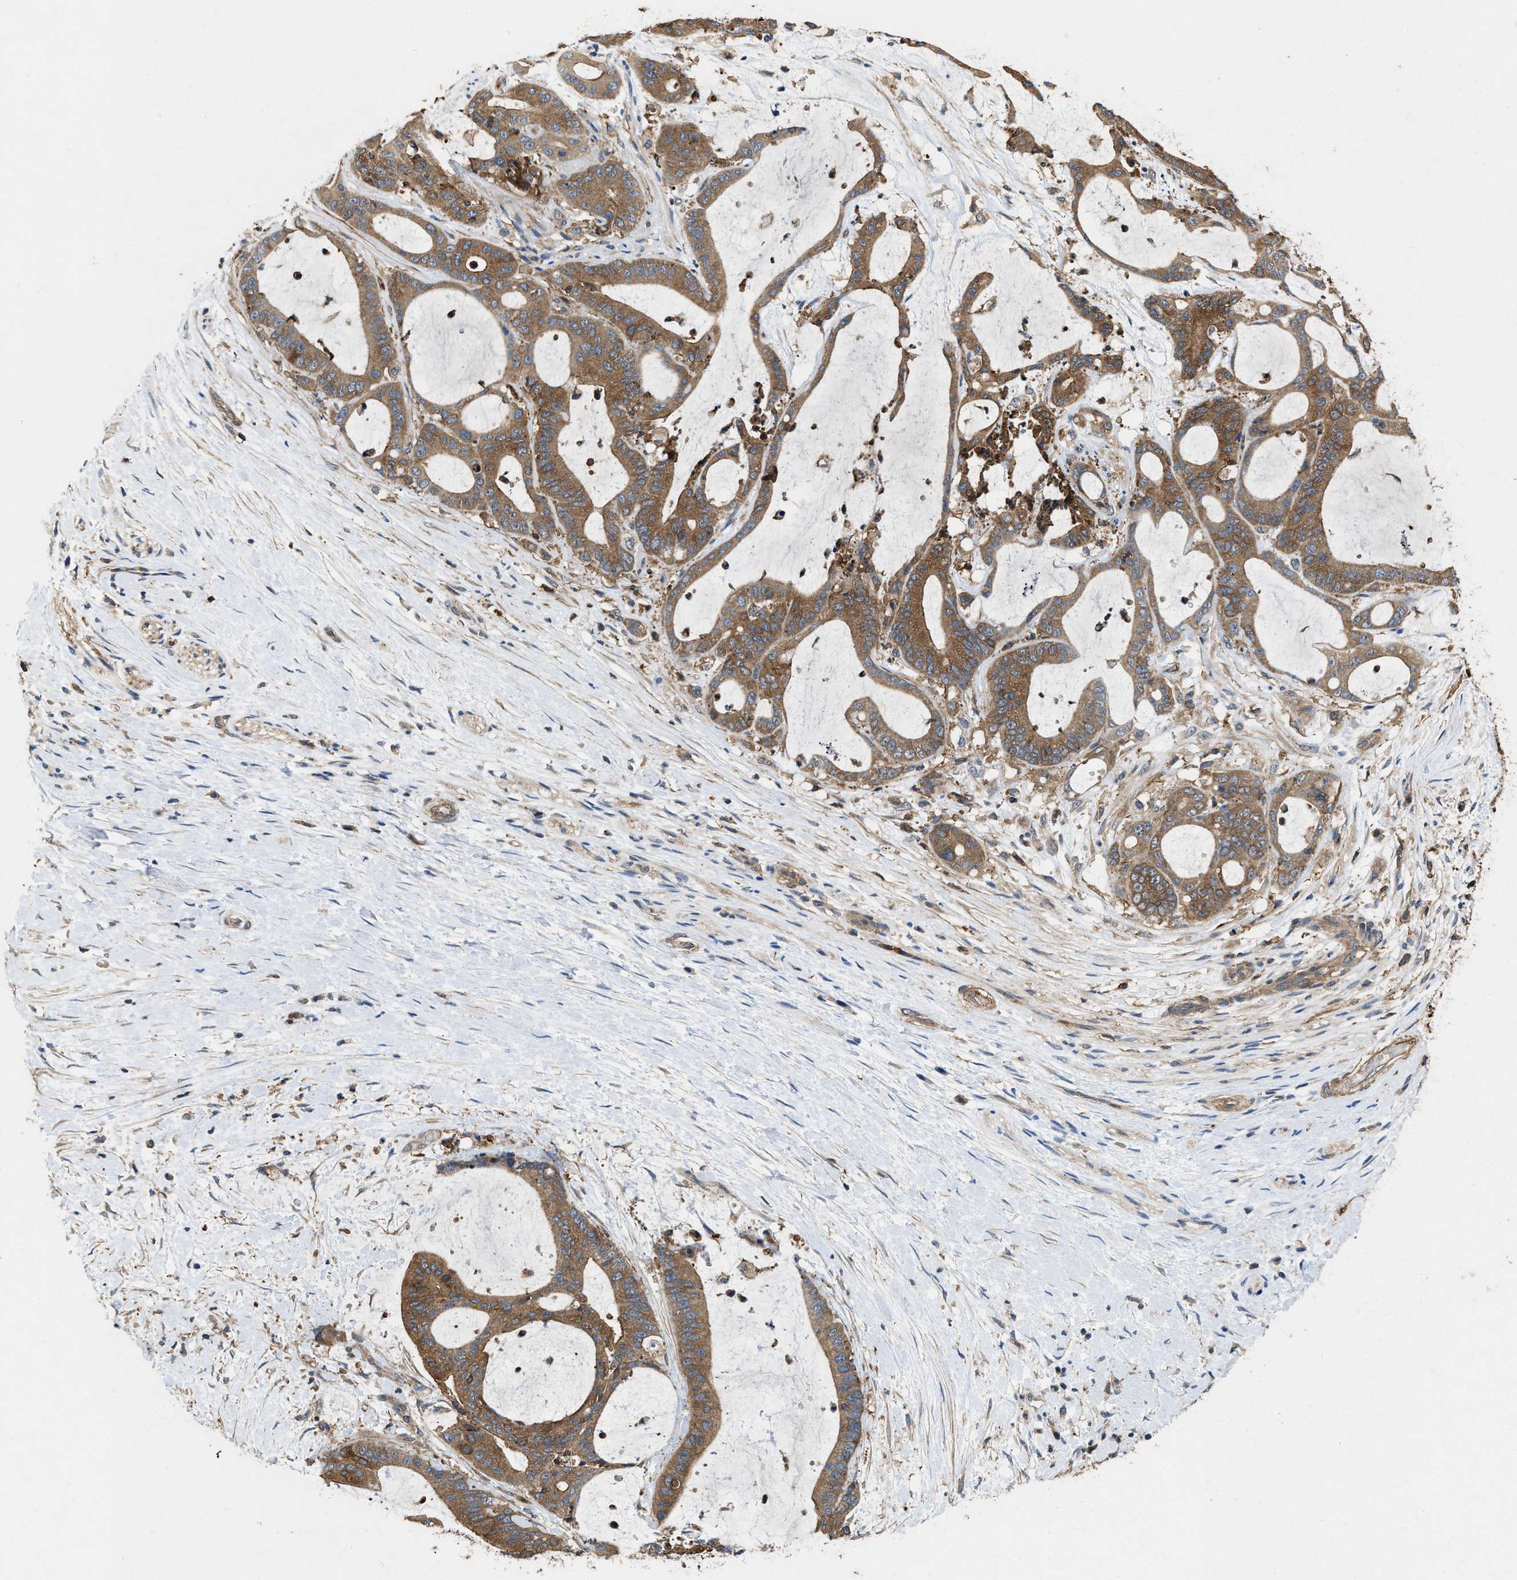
{"staining": {"intensity": "moderate", "quantity": ">75%", "location": "cytoplasmic/membranous"}, "tissue": "liver cancer", "cell_type": "Tumor cells", "image_type": "cancer", "snomed": [{"axis": "morphology", "description": "Cholangiocarcinoma"}, {"axis": "topography", "description": "Liver"}], "caption": "Protein expression analysis of human cholangiocarcinoma (liver) reveals moderate cytoplasmic/membranous expression in approximately >75% of tumor cells.", "gene": "LINGO2", "patient": {"sex": "female", "age": 73}}